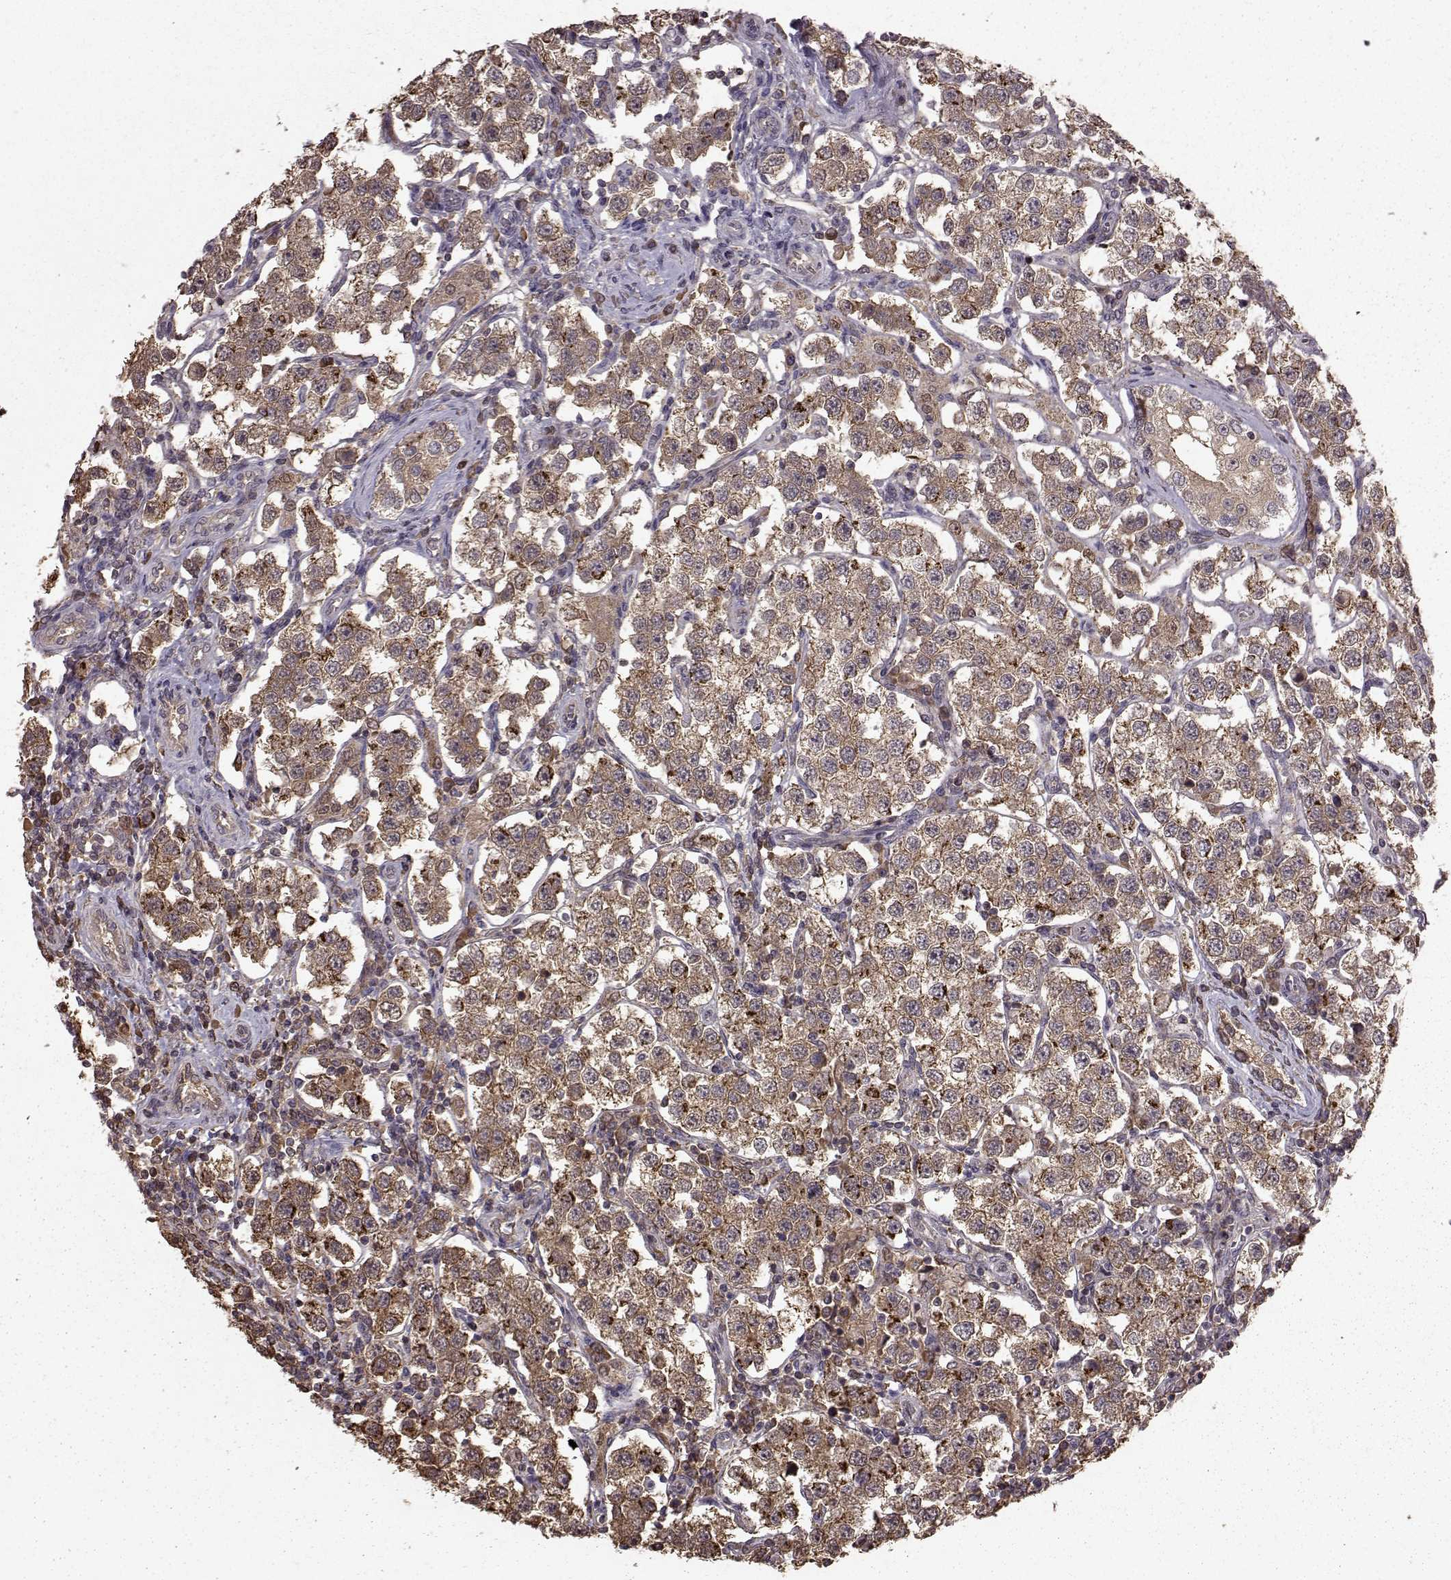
{"staining": {"intensity": "strong", "quantity": "25%-75%", "location": "cytoplasmic/membranous"}, "tissue": "testis cancer", "cell_type": "Tumor cells", "image_type": "cancer", "snomed": [{"axis": "morphology", "description": "Seminoma, NOS"}, {"axis": "topography", "description": "Testis"}], "caption": "Testis cancer (seminoma) stained with DAB (3,3'-diaminobenzidine) immunohistochemistry (IHC) demonstrates high levels of strong cytoplasmic/membranous positivity in about 25%-75% of tumor cells. The protein is shown in brown color, while the nuclei are stained blue.", "gene": "NME1-NME2", "patient": {"sex": "male", "age": 37}}